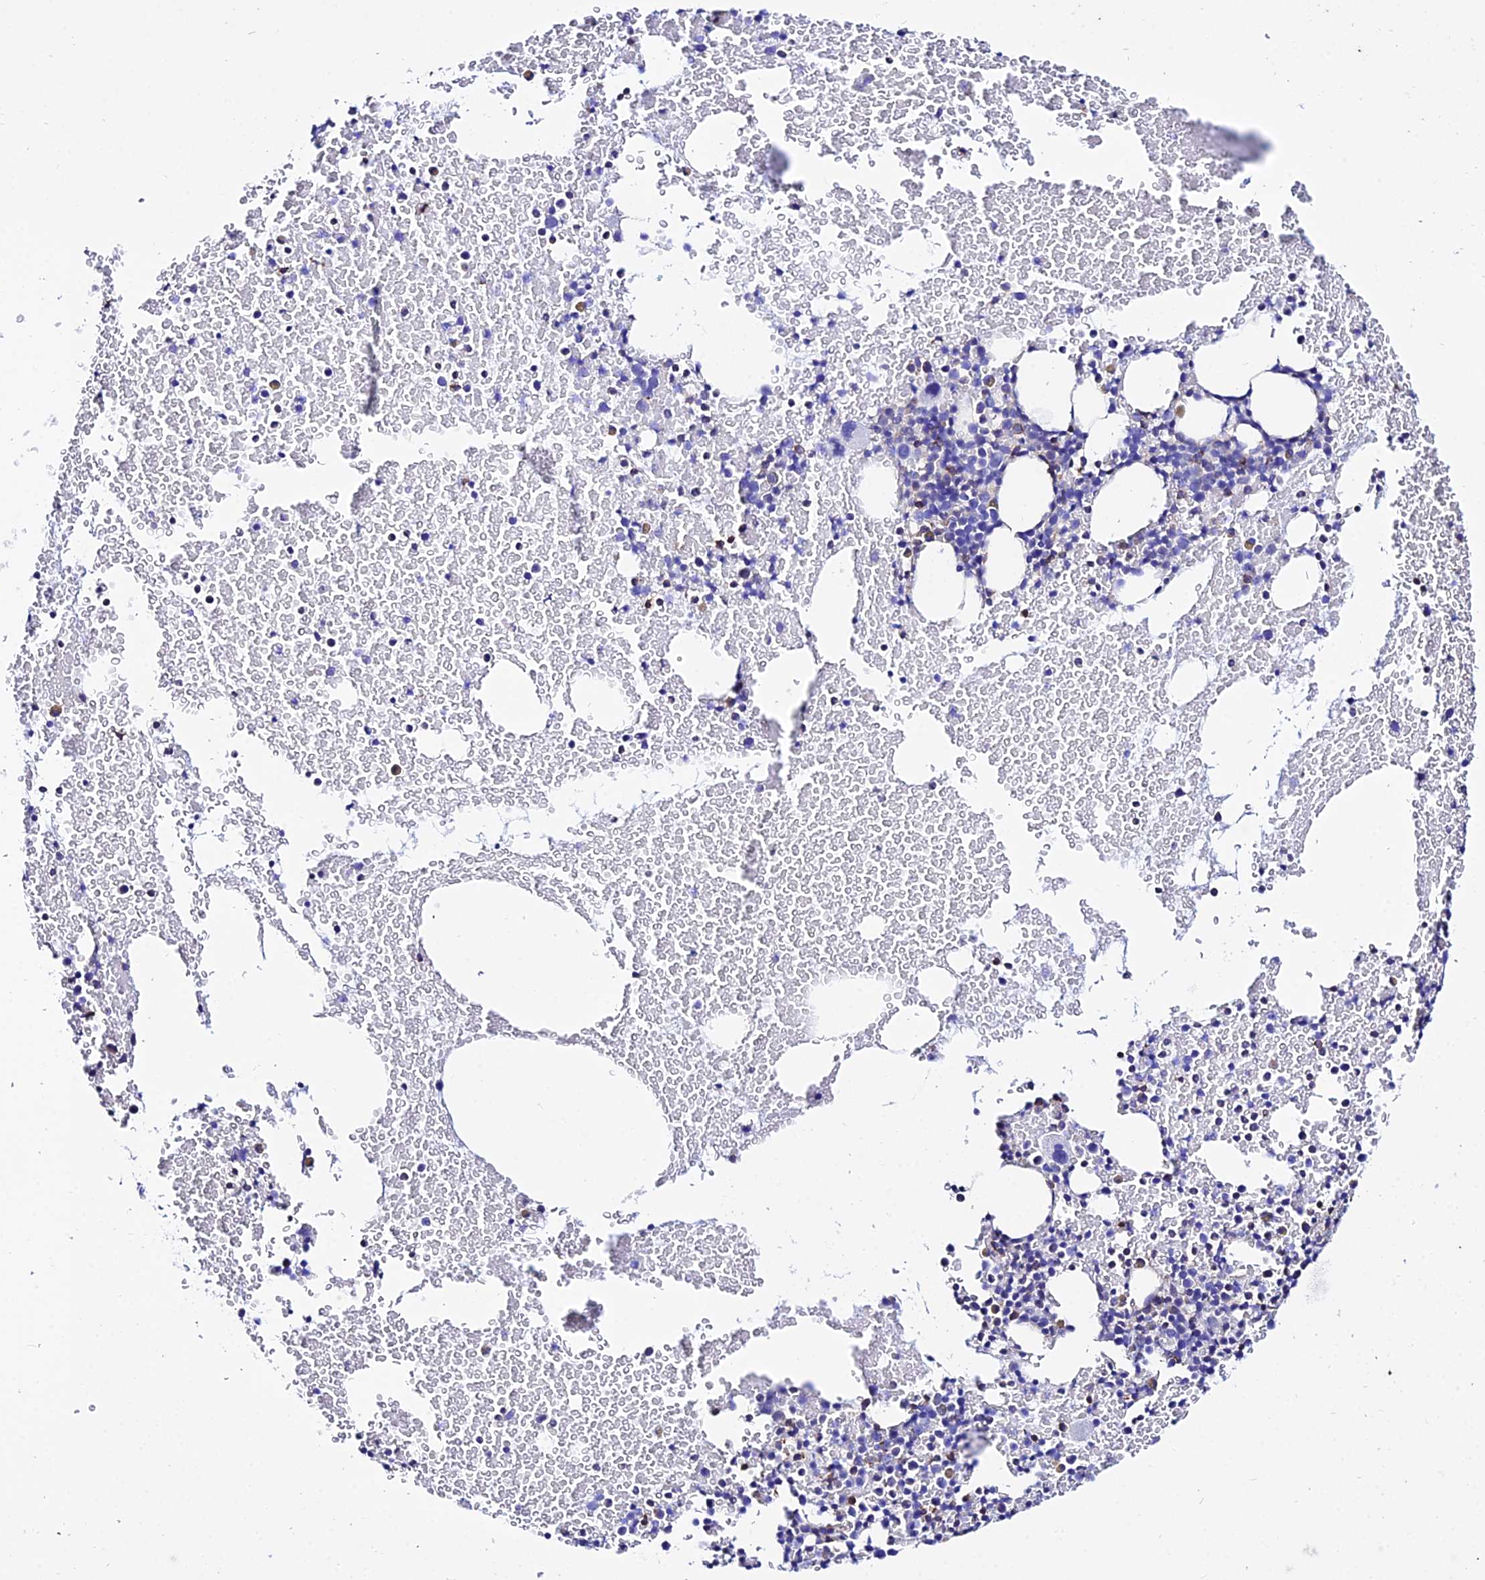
{"staining": {"intensity": "negative", "quantity": "none", "location": "none"}, "tissue": "bone marrow", "cell_type": "Hematopoietic cells", "image_type": "normal", "snomed": [{"axis": "morphology", "description": "Normal tissue, NOS"}, {"axis": "topography", "description": "Bone marrow"}], "caption": "DAB (3,3'-diaminobenzidine) immunohistochemical staining of unremarkable human bone marrow demonstrates no significant staining in hematopoietic cells. The staining is performed using DAB (3,3'-diaminobenzidine) brown chromogen with nuclei counter-stained in using hematoxylin.", "gene": "S100A16", "patient": {"sex": "male", "age": 57}}